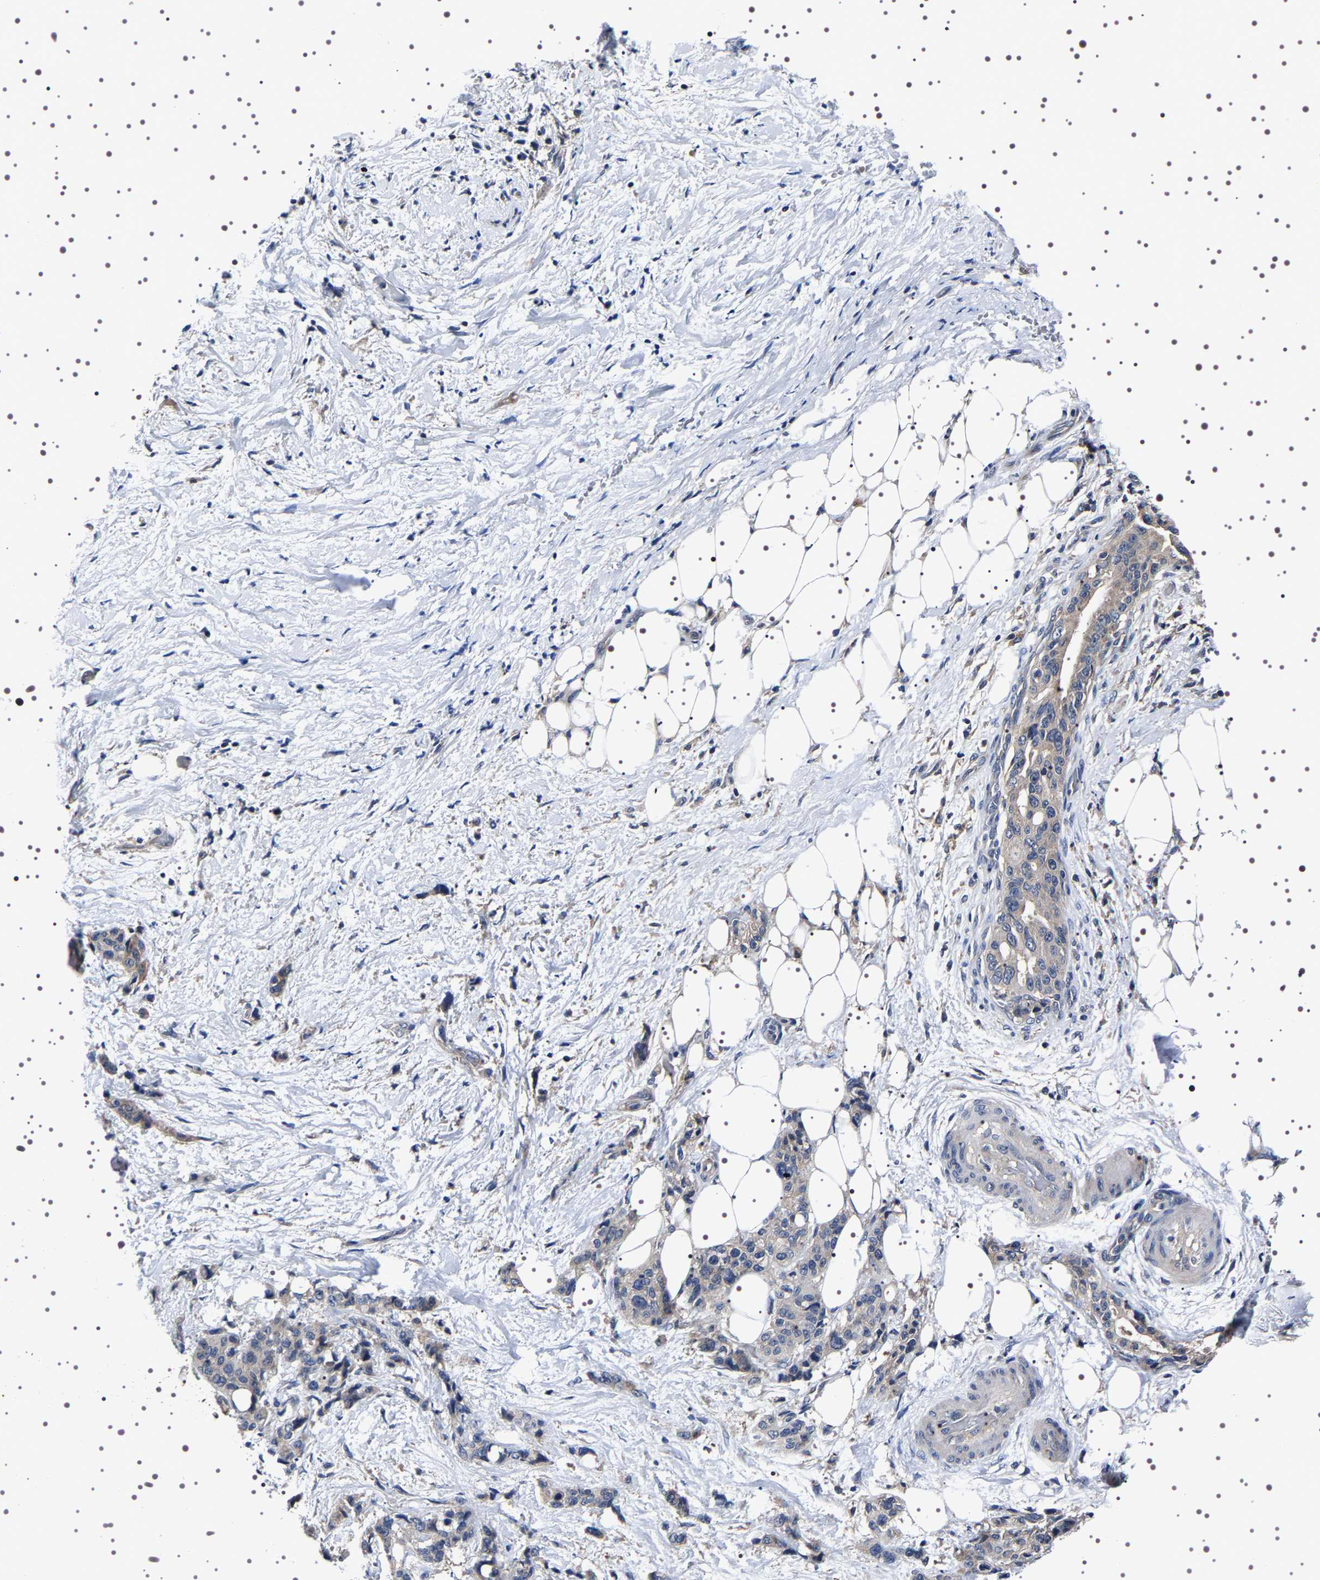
{"staining": {"intensity": "weak", "quantity": "<25%", "location": "cytoplasmic/membranous"}, "tissue": "pancreatic cancer", "cell_type": "Tumor cells", "image_type": "cancer", "snomed": [{"axis": "morphology", "description": "Adenocarcinoma, NOS"}, {"axis": "topography", "description": "Pancreas"}], "caption": "Immunohistochemistry micrograph of neoplastic tissue: pancreatic cancer stained with DAB demonstrates no significant protein expression in tumor cells.", "gene": "TARBP1", "patient": {"sex": "male", "age": 46}}